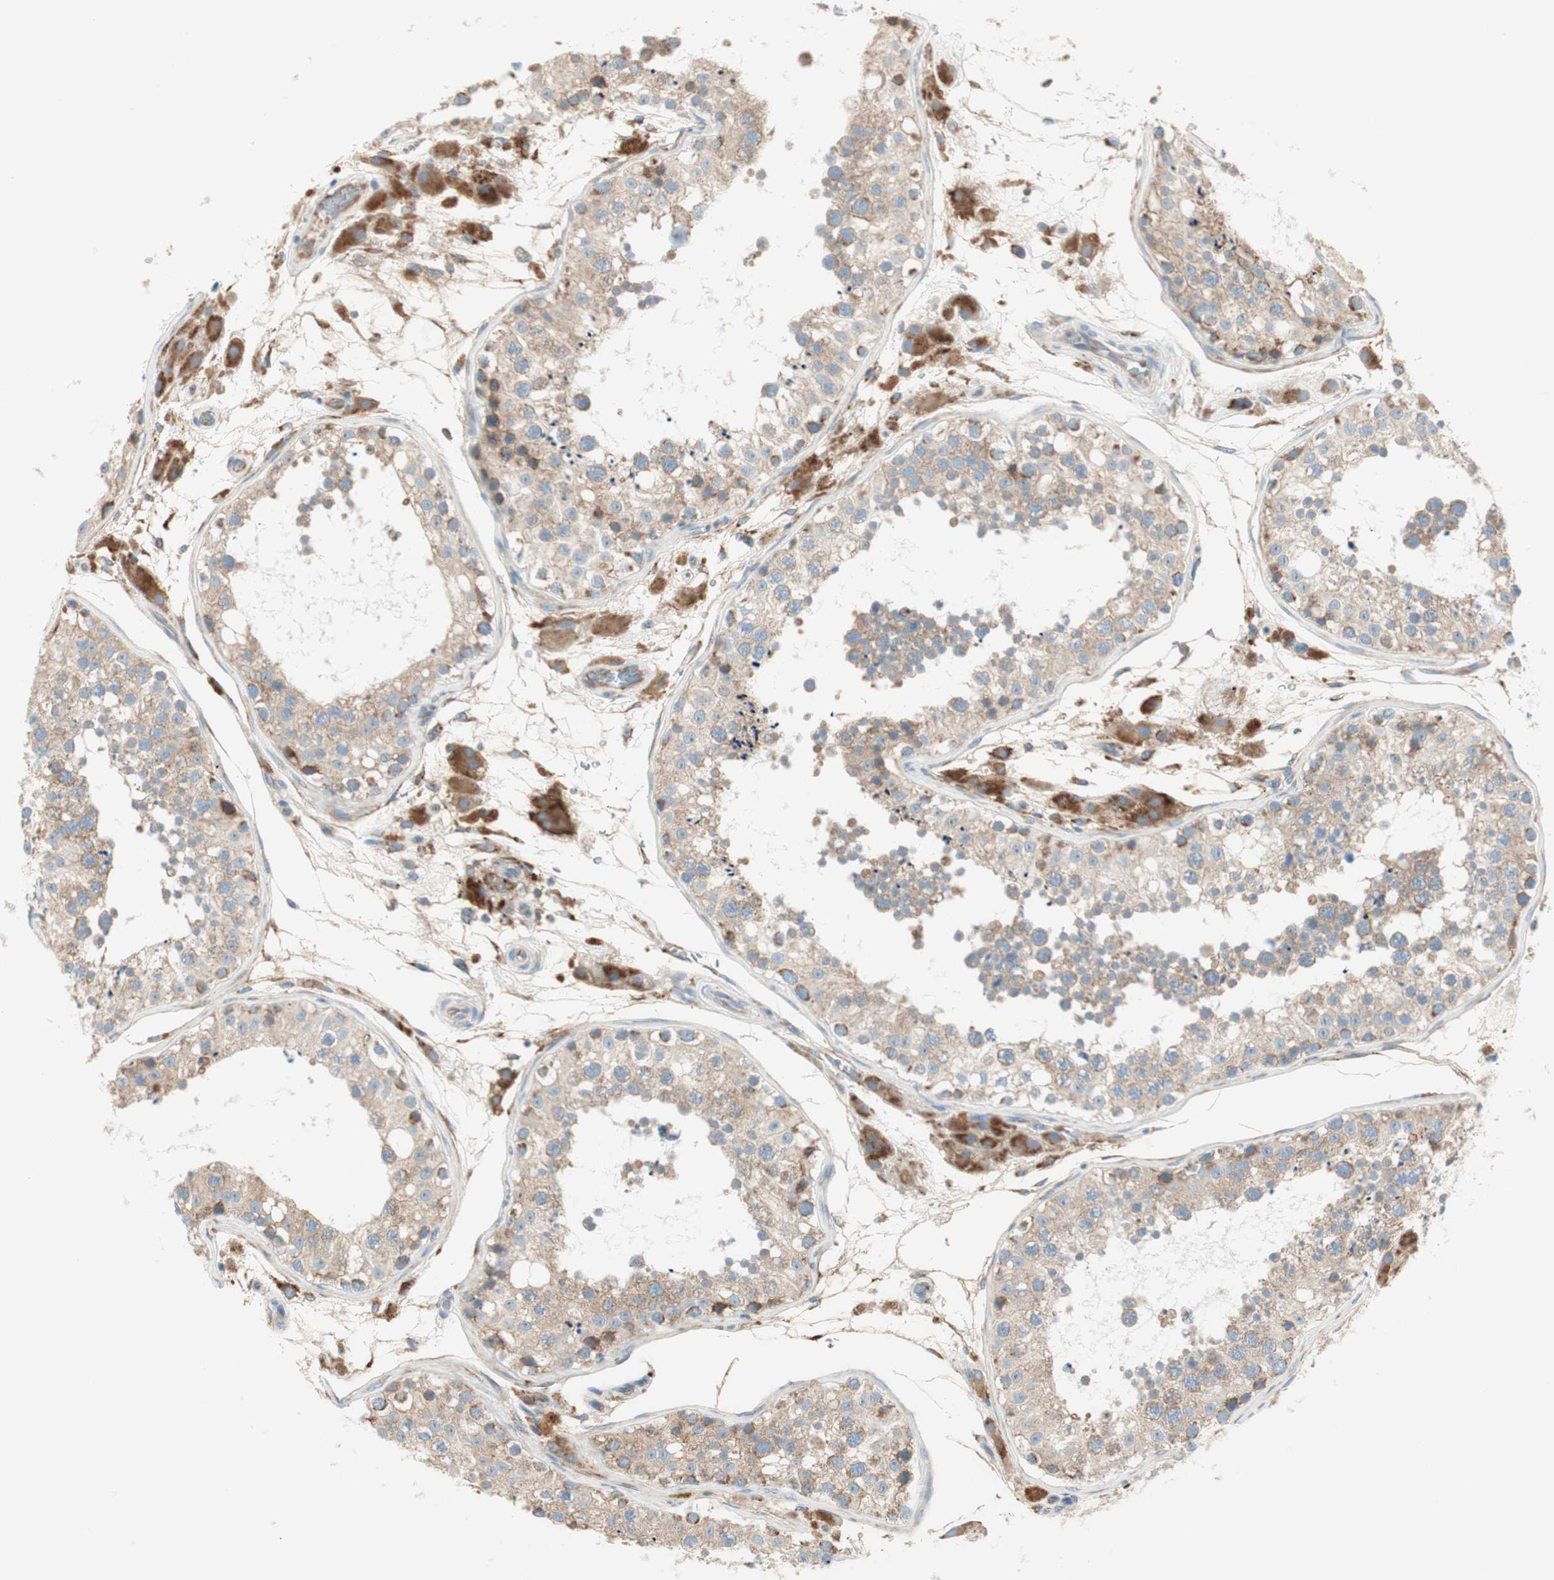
{"staining": {"intensity": "moderate", "quantity": ">75%", "location": "cytoplasmic/membranous"}, "tissue": "testis", "cell_type": "Cells in seminiferous ducts", "image_type": "normal", "snomed": [{"axis": "morphology", "description": "Normal tissue, NOS"}, {"axis": "topography", "description": "Testis"}], "caption": "Immunohistochemical staining of unremarkable human testis displays moderate cytoplasmic/membranous protein positivity in about >75% of cells in seminiferous ducts. (Stains: DAB in brown, nuclei in blue, Microscopy: brightfield microscopy at high magnification).", "gene": "RPL23", "patient": {"sex": "male", "age": 26}}